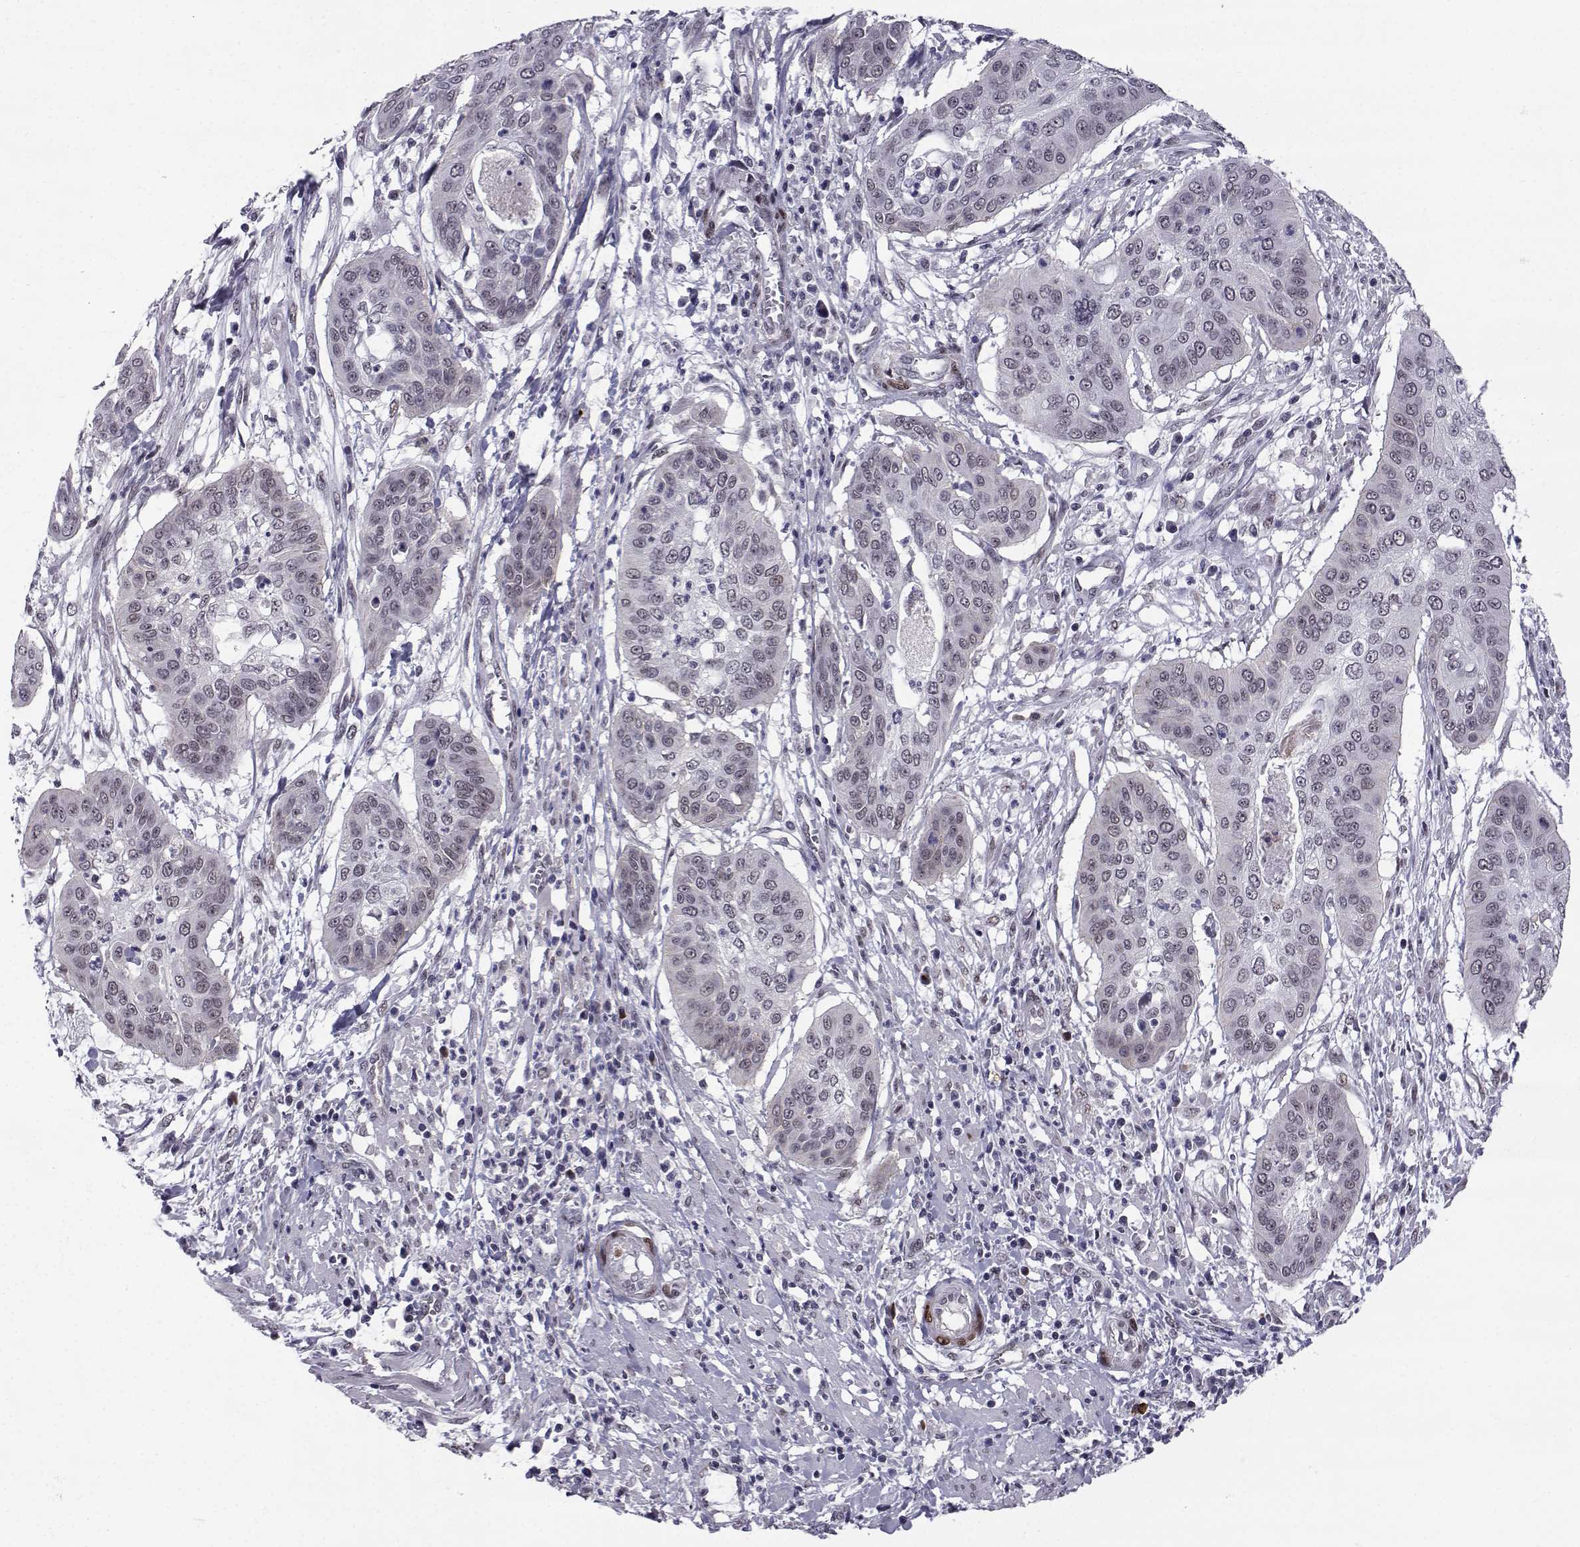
{"staining": {"intensity": "weak", "quantity": "<25%", "location": "nuclear"}, "tissue": "cervical cancer", "cell_type": "Tumor cells", "image_type": "cancer", "snomed": [{"axis": "morphology", "description": "Squamous cell carcinoma, NOS"}, {"axis": "topography", "description": "Cervix"}], "caption": "Protein analysis of squamous cell carcinoma (cervical) reveals no significant positivity in tumor cells. (DAB (3,3'-diaminobenzidine) IHC visualized using brightfield microscopy, high magnification).", "gene": "RBM24", "patient": {"sex": "female", "age": 39}}